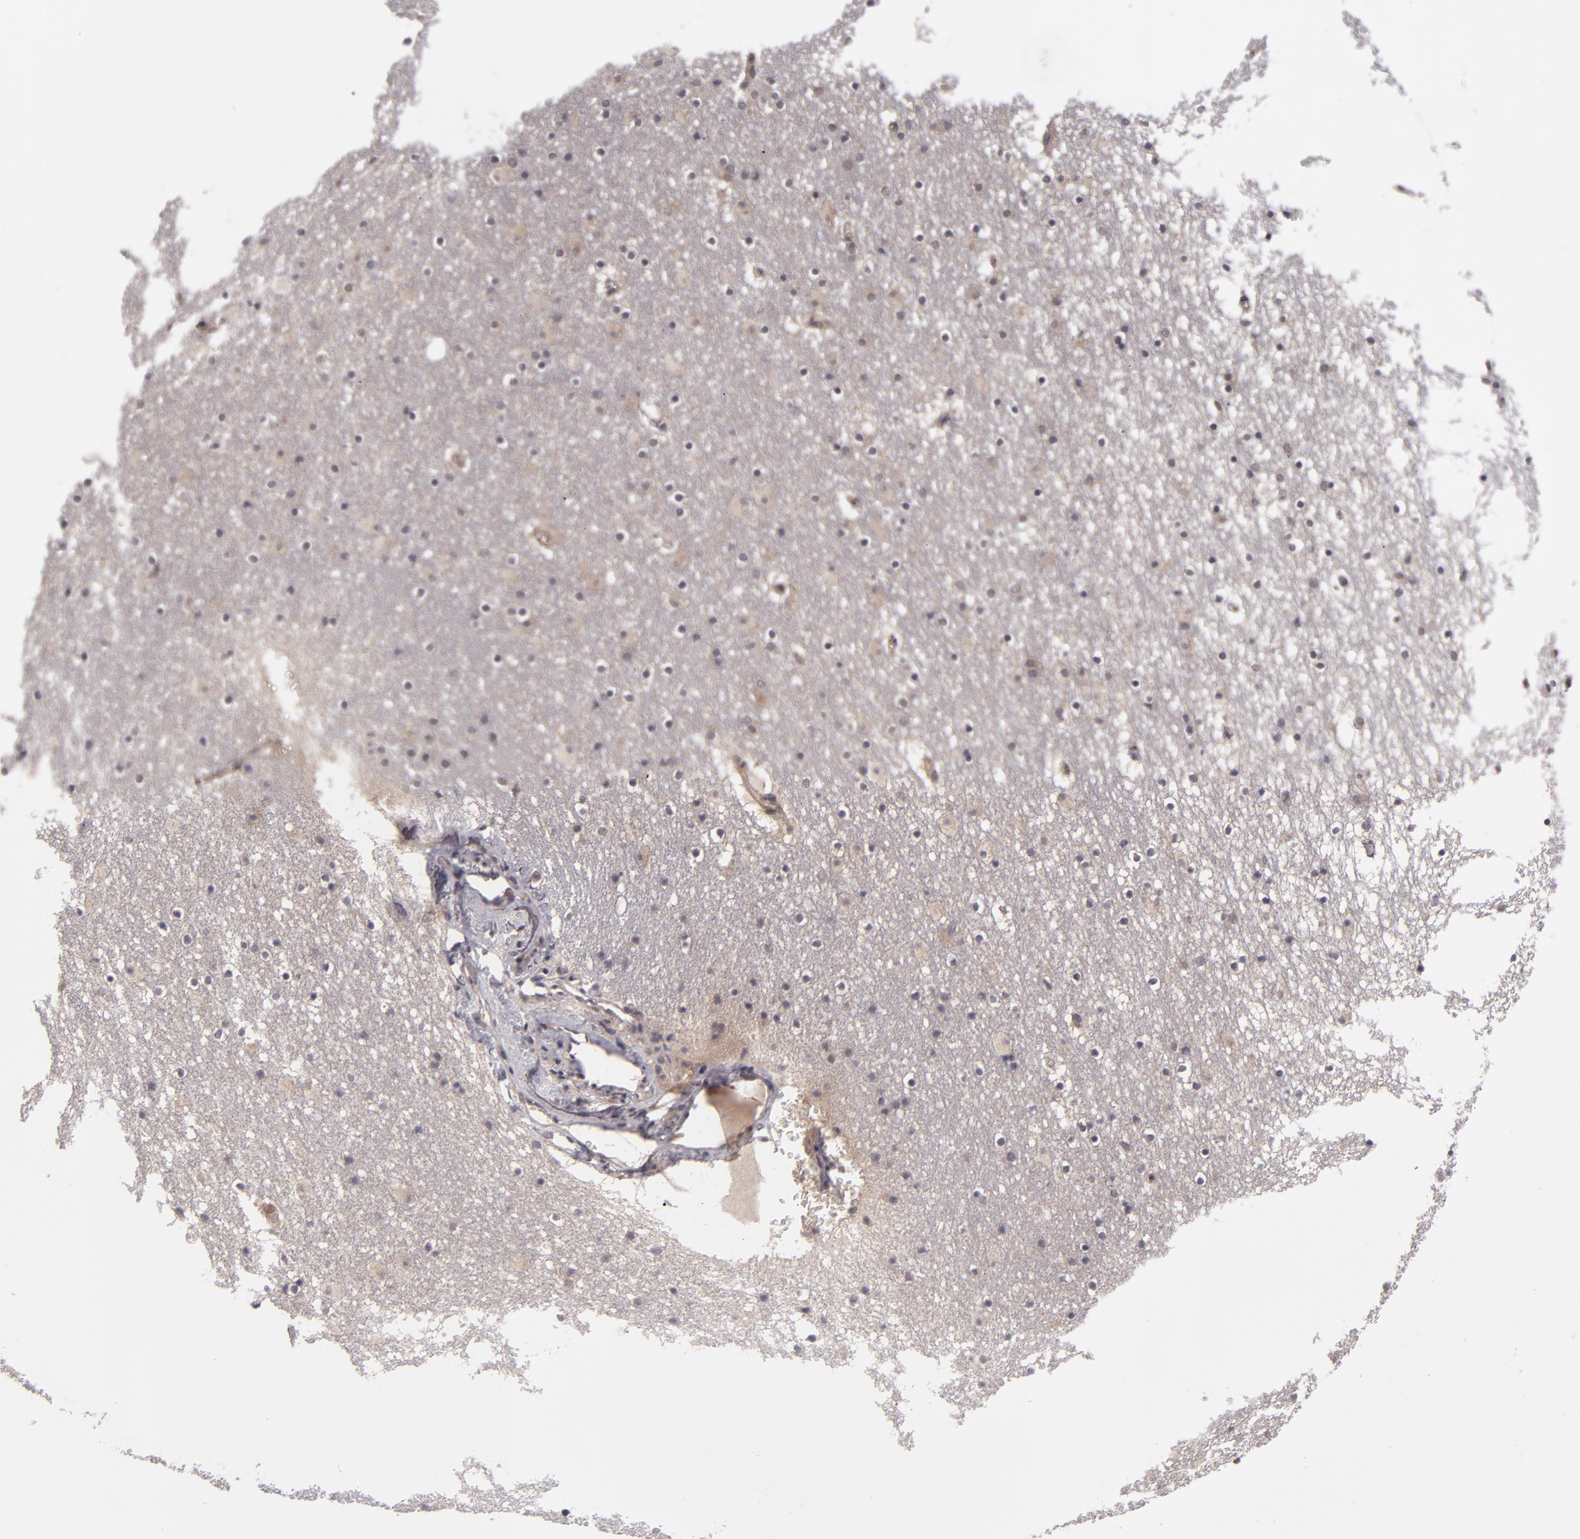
{"staining": {"intensity": "negative", "quantity": "none", "location": "none"}, "tissue": "caudate", "cell_type": "Glial cells", "image_type": "normal", "snomed": [{"axis": "morphology", "description": "Normal tissue, NOS"}, {"axis": "topography", "description": "Lateral ventricle wall"}], "caption": "Photomicrograph shows no protein positivity in glial cells of normal caudate.", "gene": "TYMS", "patient": {"sex": "male", "age": 45}}